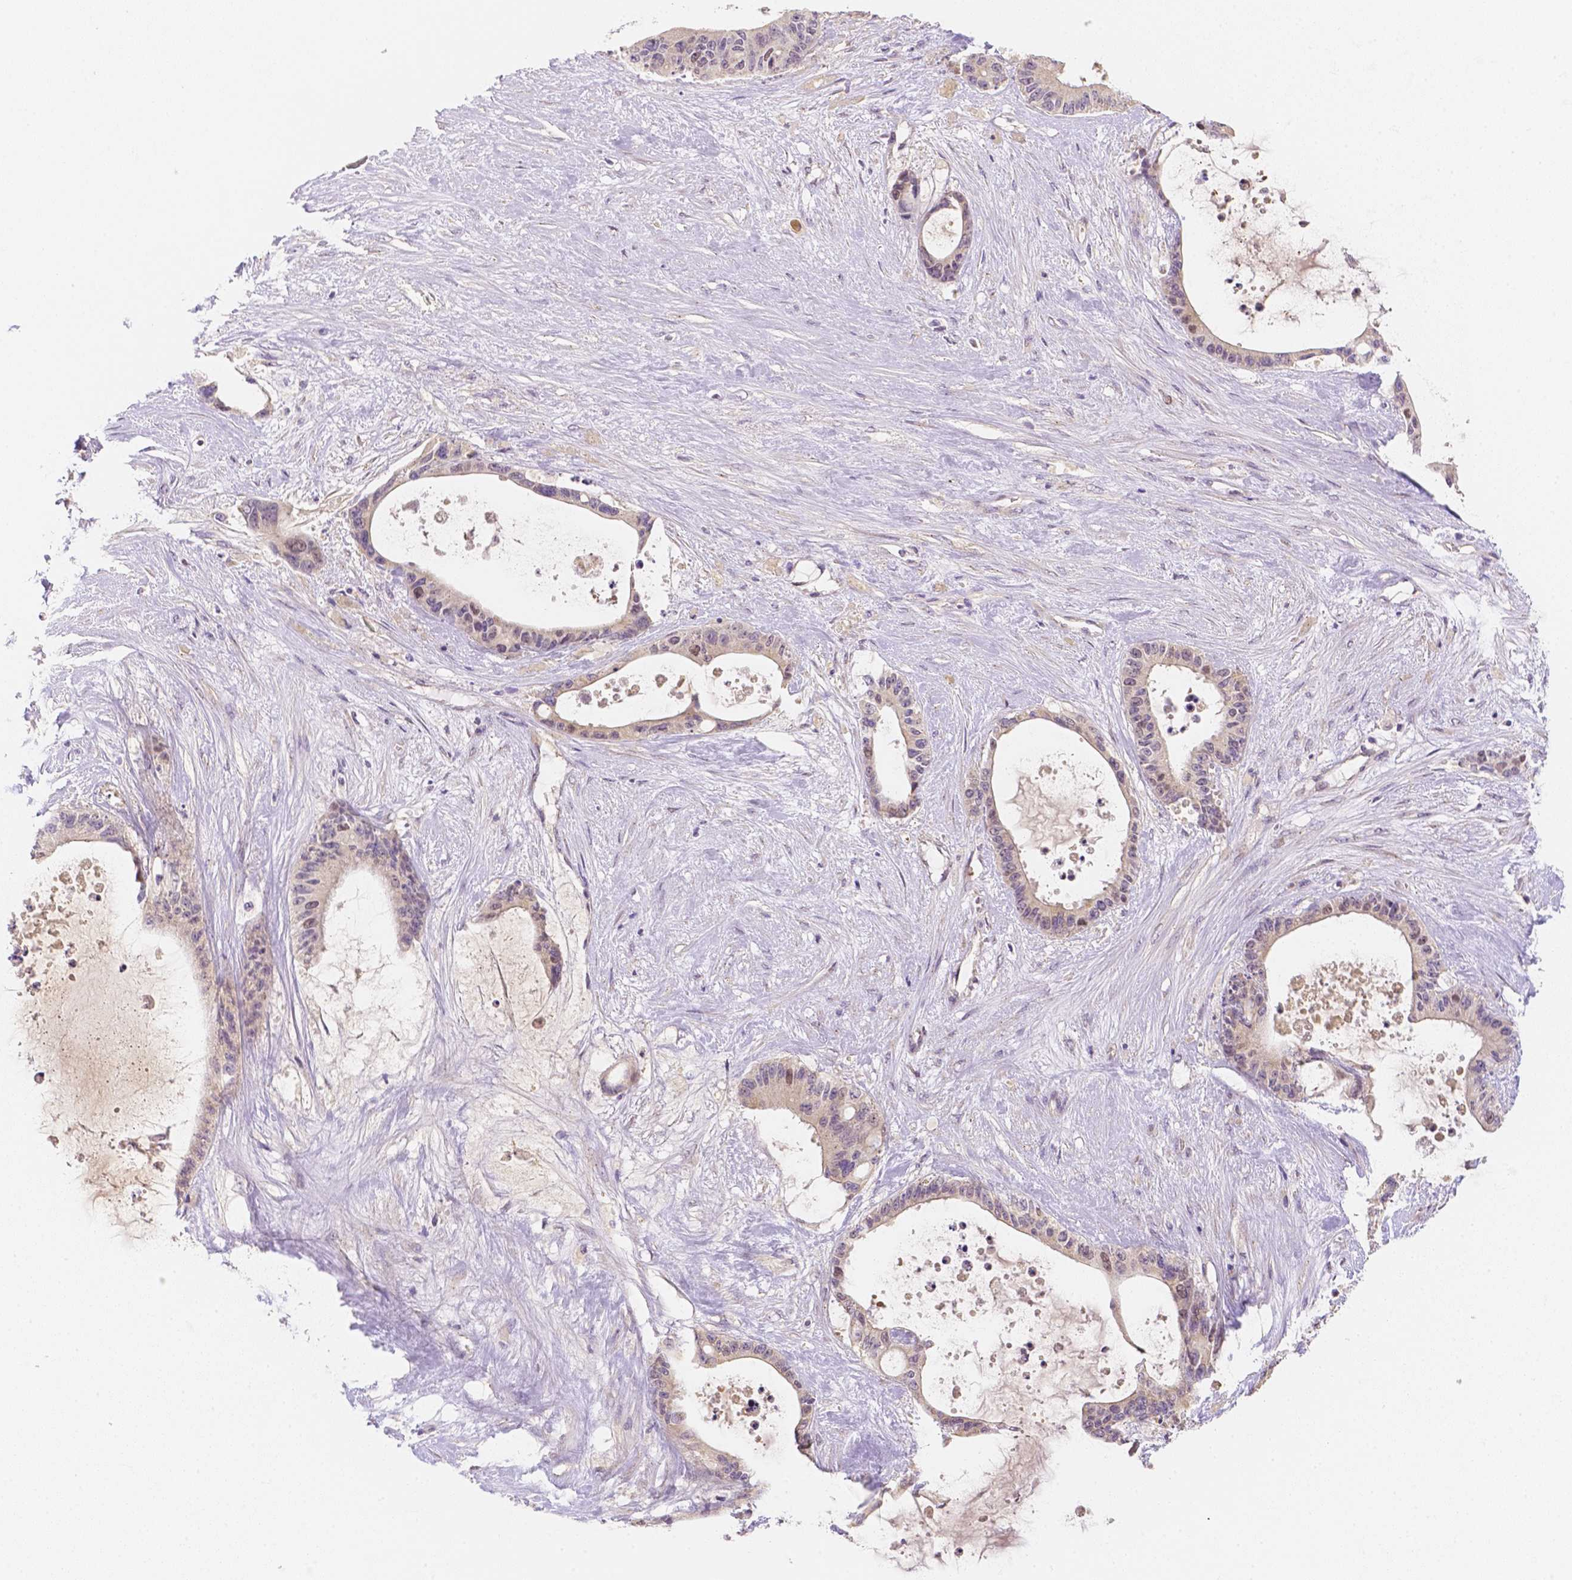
{"staining": {"intensity": "negative", "quantity": "none", "location": "none"}, "tissue": "liver cancer", "cell_type": "Tumor cells", "image_type": "cancer", "snomed": [{"axis": "morphology", "description": "Normal tissue, NOS"}, {"axis": "morphology", "description": "Cholangiocarcinoma"}, {"axis": "topography", "description": "Liver"}, {"axis": "topography", "description": "Peripheral nerve tissue"}], "caption": "Tumor cells are negative for protein expression in human liver cancer (cholangiocarcinoma).", "gene": "C10orf67", "patient": {"sex": "female", "age": 73}}